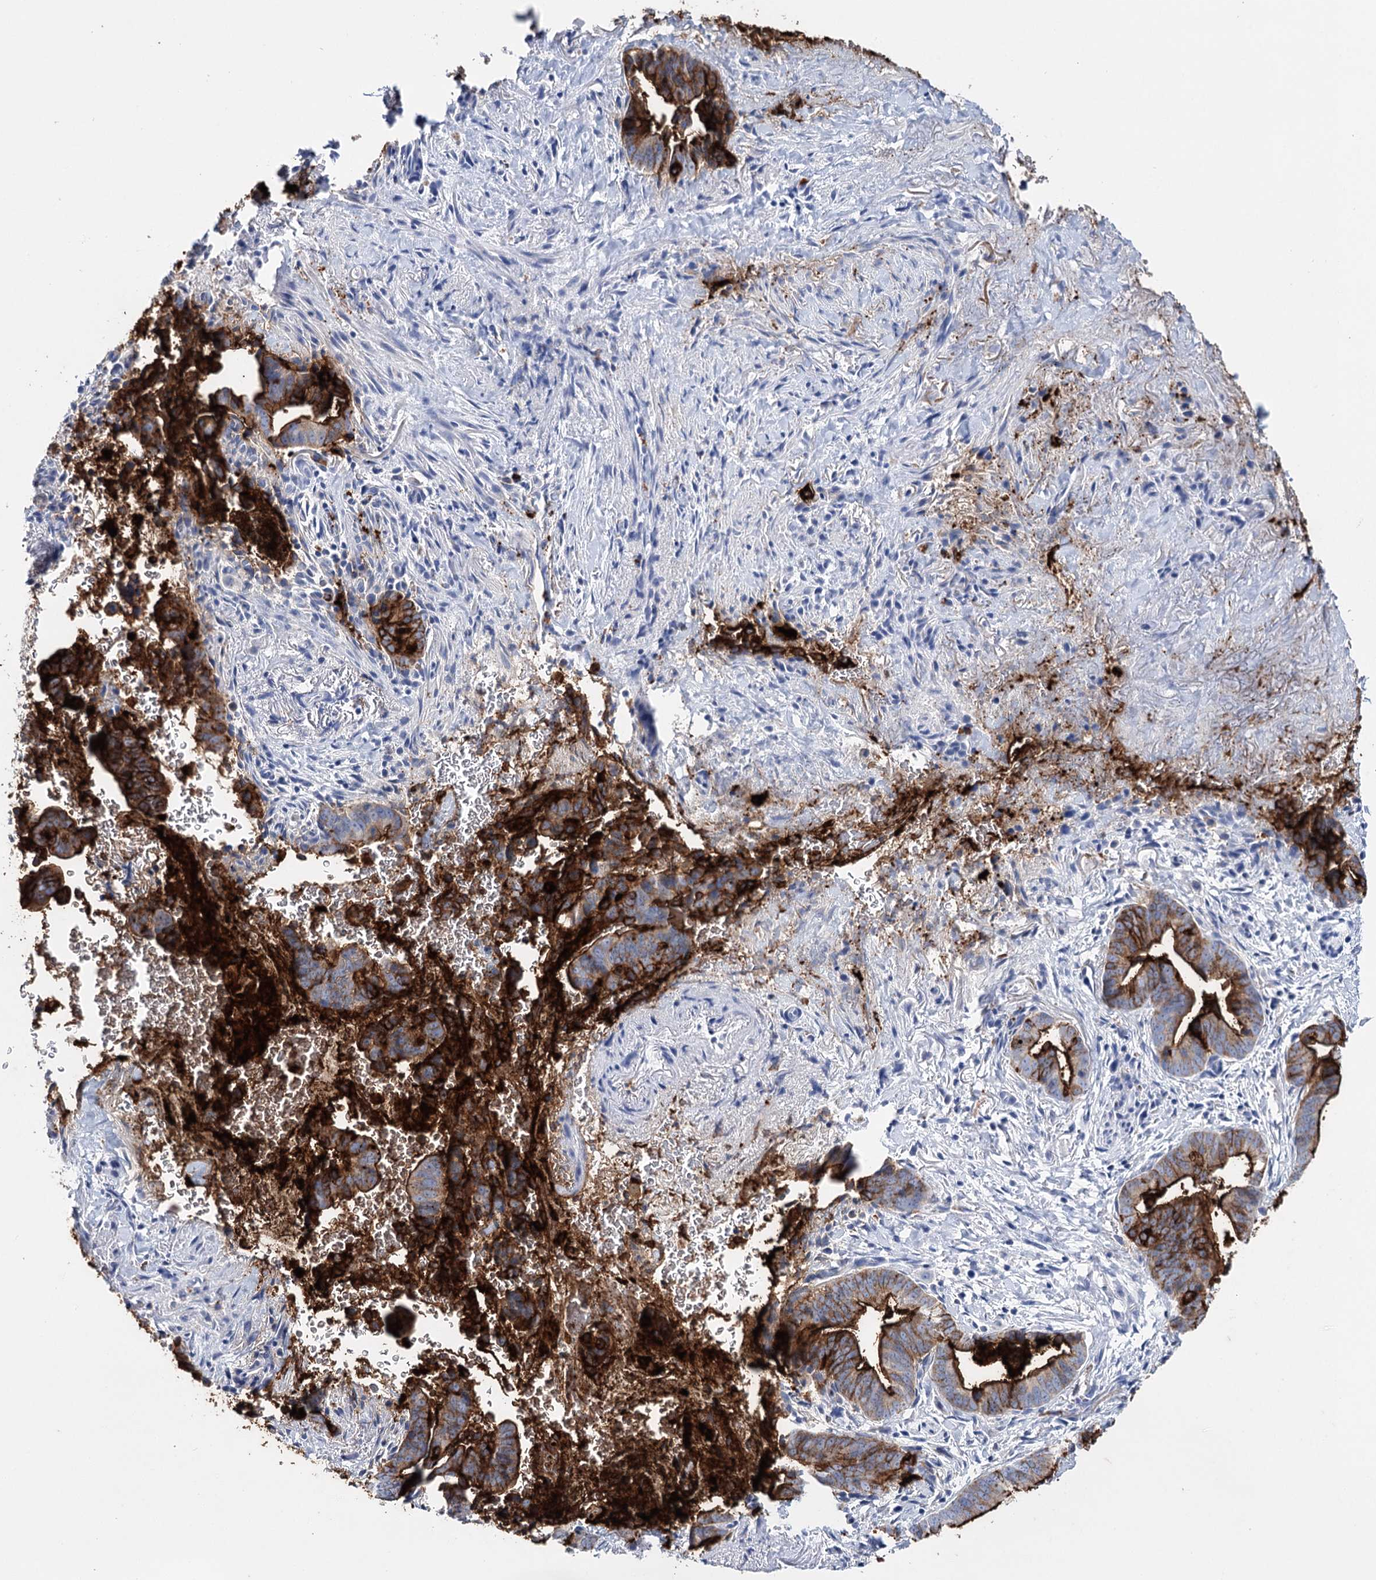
{"staining": {"intensity": "strong", "quantity": ">75%", "location": "cytoplasmic/membranous"}, "tissue": "pancreatic cancer", "cell_type": "Tumor cells", "image_type": "cancer", "snomed": [{"axis": "morphology", "description": "Adenocarcinoma, NOS"}, {"axis": "topography", "description": "Pancreas"}], "caption": "DAB immunohistochemical staining of pancreatic cancer (adenocarcinoma) displays strong cytoplasmic/membranous protein staining in about >75% of tumor cells. The staining was performed using DAB to visualize the protein expression in brown, while the nuclei were stained in blue with hematoxylin (Magnification: 20x).", "gene": "CEACAM8", "patient": {"sex": "female", "age": 63}}